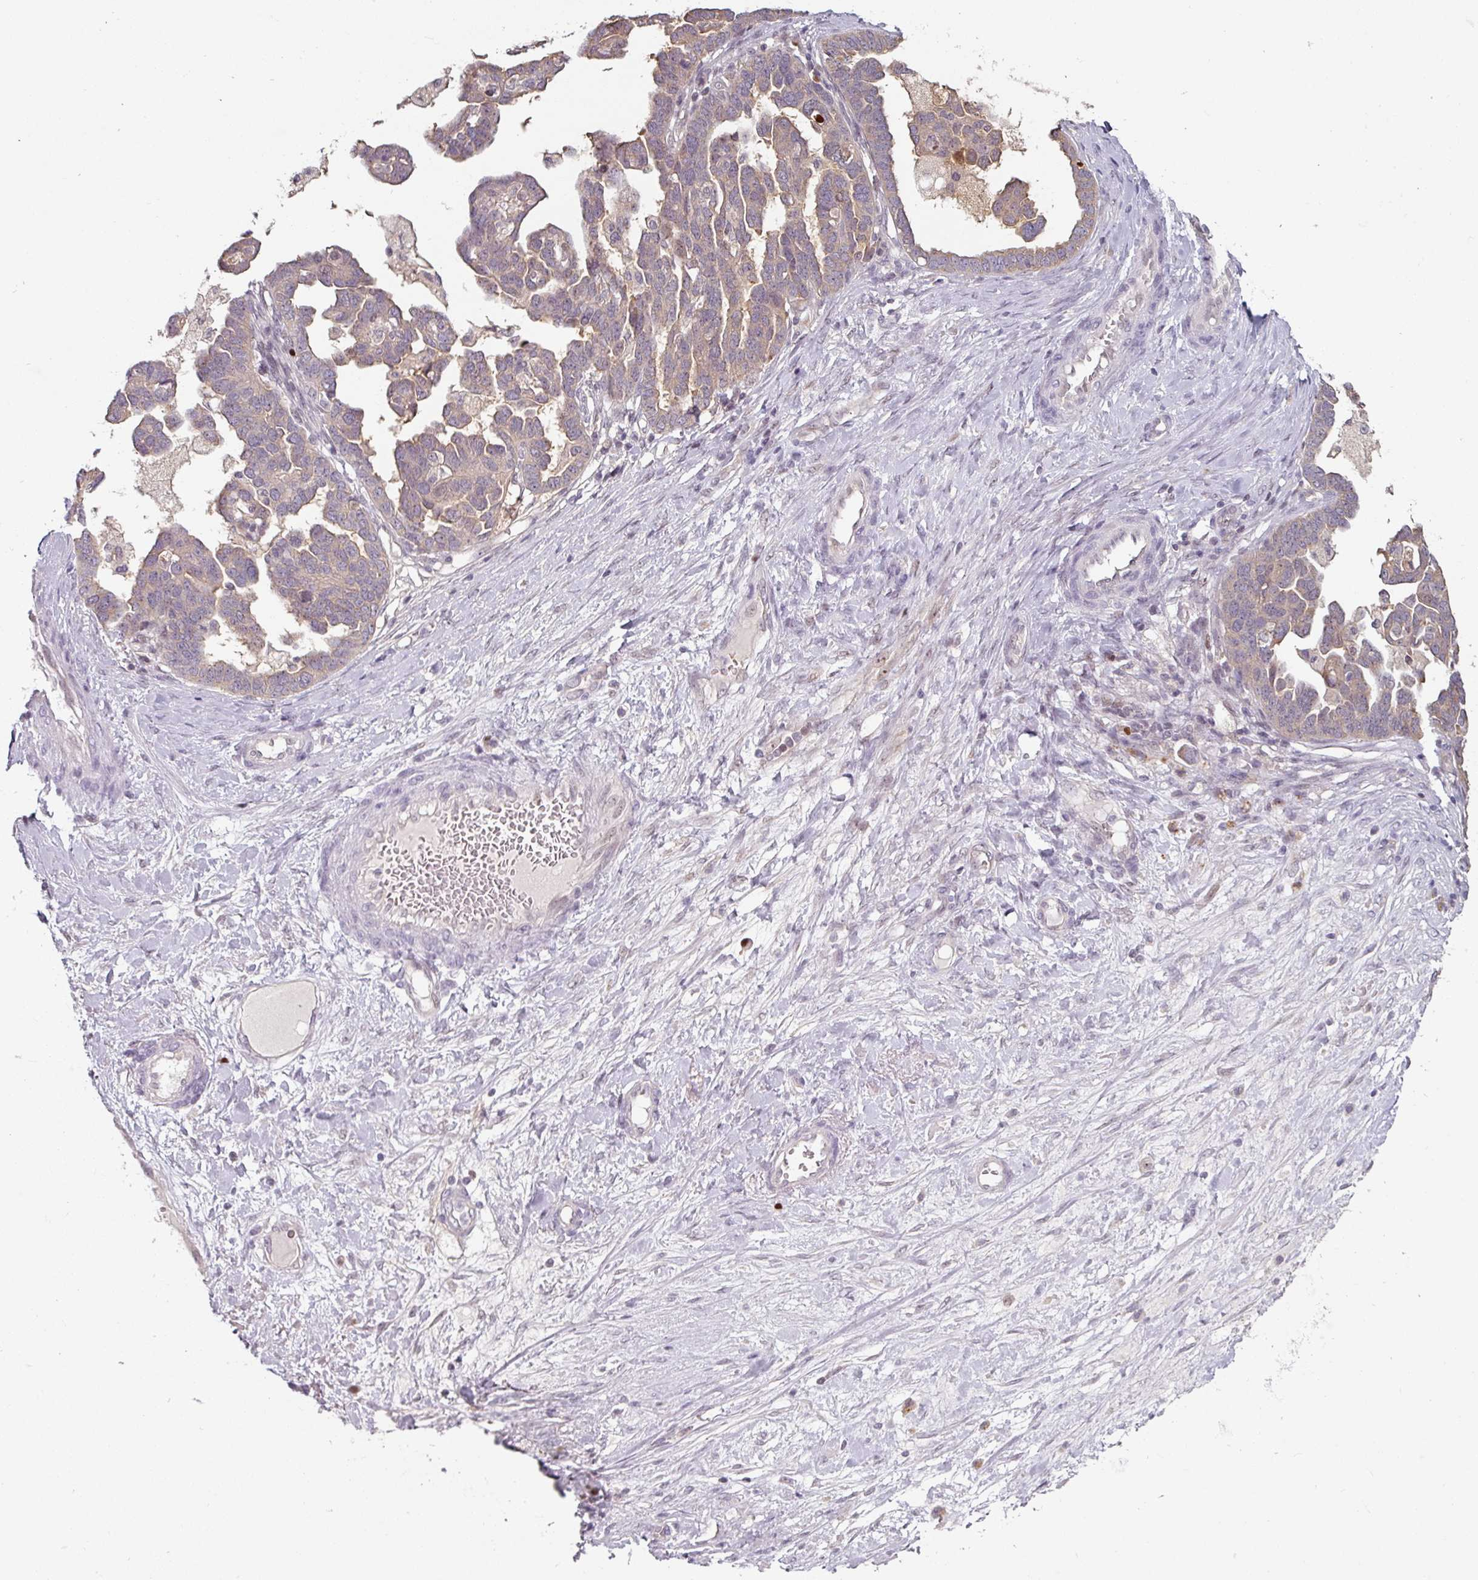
{"staining": {"intensity": "weak", "quantity": "25%-75%", "location": "cytoplasmic/membranous"}, "tissue": "ovarian cancer", "cell_type": "Tumor cells", "image_type": "cancer", "snomed": [{"axis": "morphology", "description": "Cystadenocarcinoma, serous, NOS"}, {"axis": "topography", "description": "Ovary"}], "caption": "This histopathology image displays immunohistochemistry staining of human ovarian cancer, with low weak cytoplasmic/membranous expression in about 25%-75% of tumor cells.", "gene": "ZBTB6", "patient": {"sex": "female", "age": 54}}